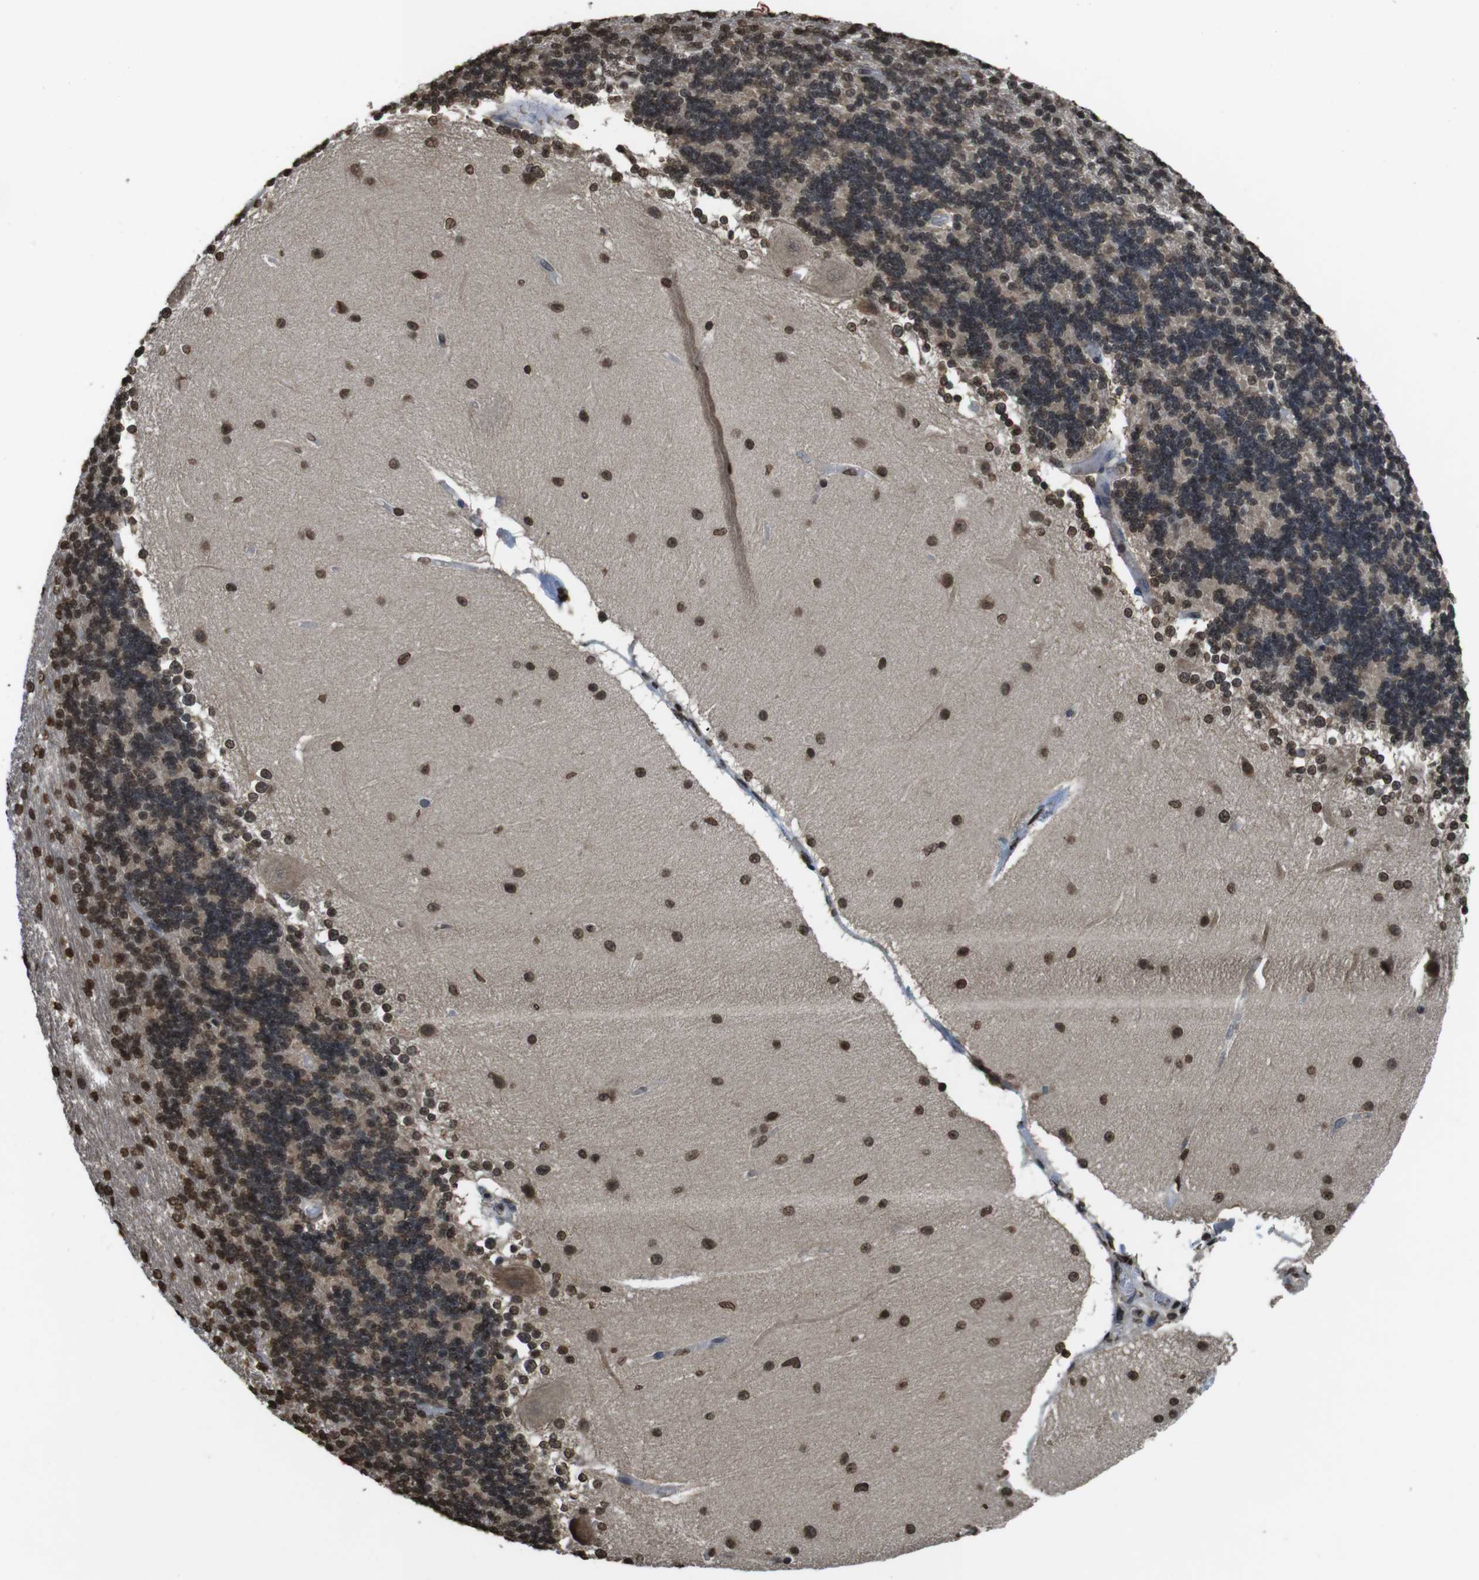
{"staining": {"intensity": "moderate", "quantity": ">75%", "location": "nuclear"}, "tissue": "cerebellum", "cell_type": "Cells in granular layer", "image_type": "normal", "snomed": [{"axis": "morphology", "description": "Normal tissue, NOS"}, {"axis": "topography", "description": "Cerebellum"}], "caption": "A medium amount of moderate nuclear expression is seen in approximately >75% of cells in granular layer in unremarkable cerebellum.", "gene": "MAF", "patient": {"sex": "female", "age": 54}}